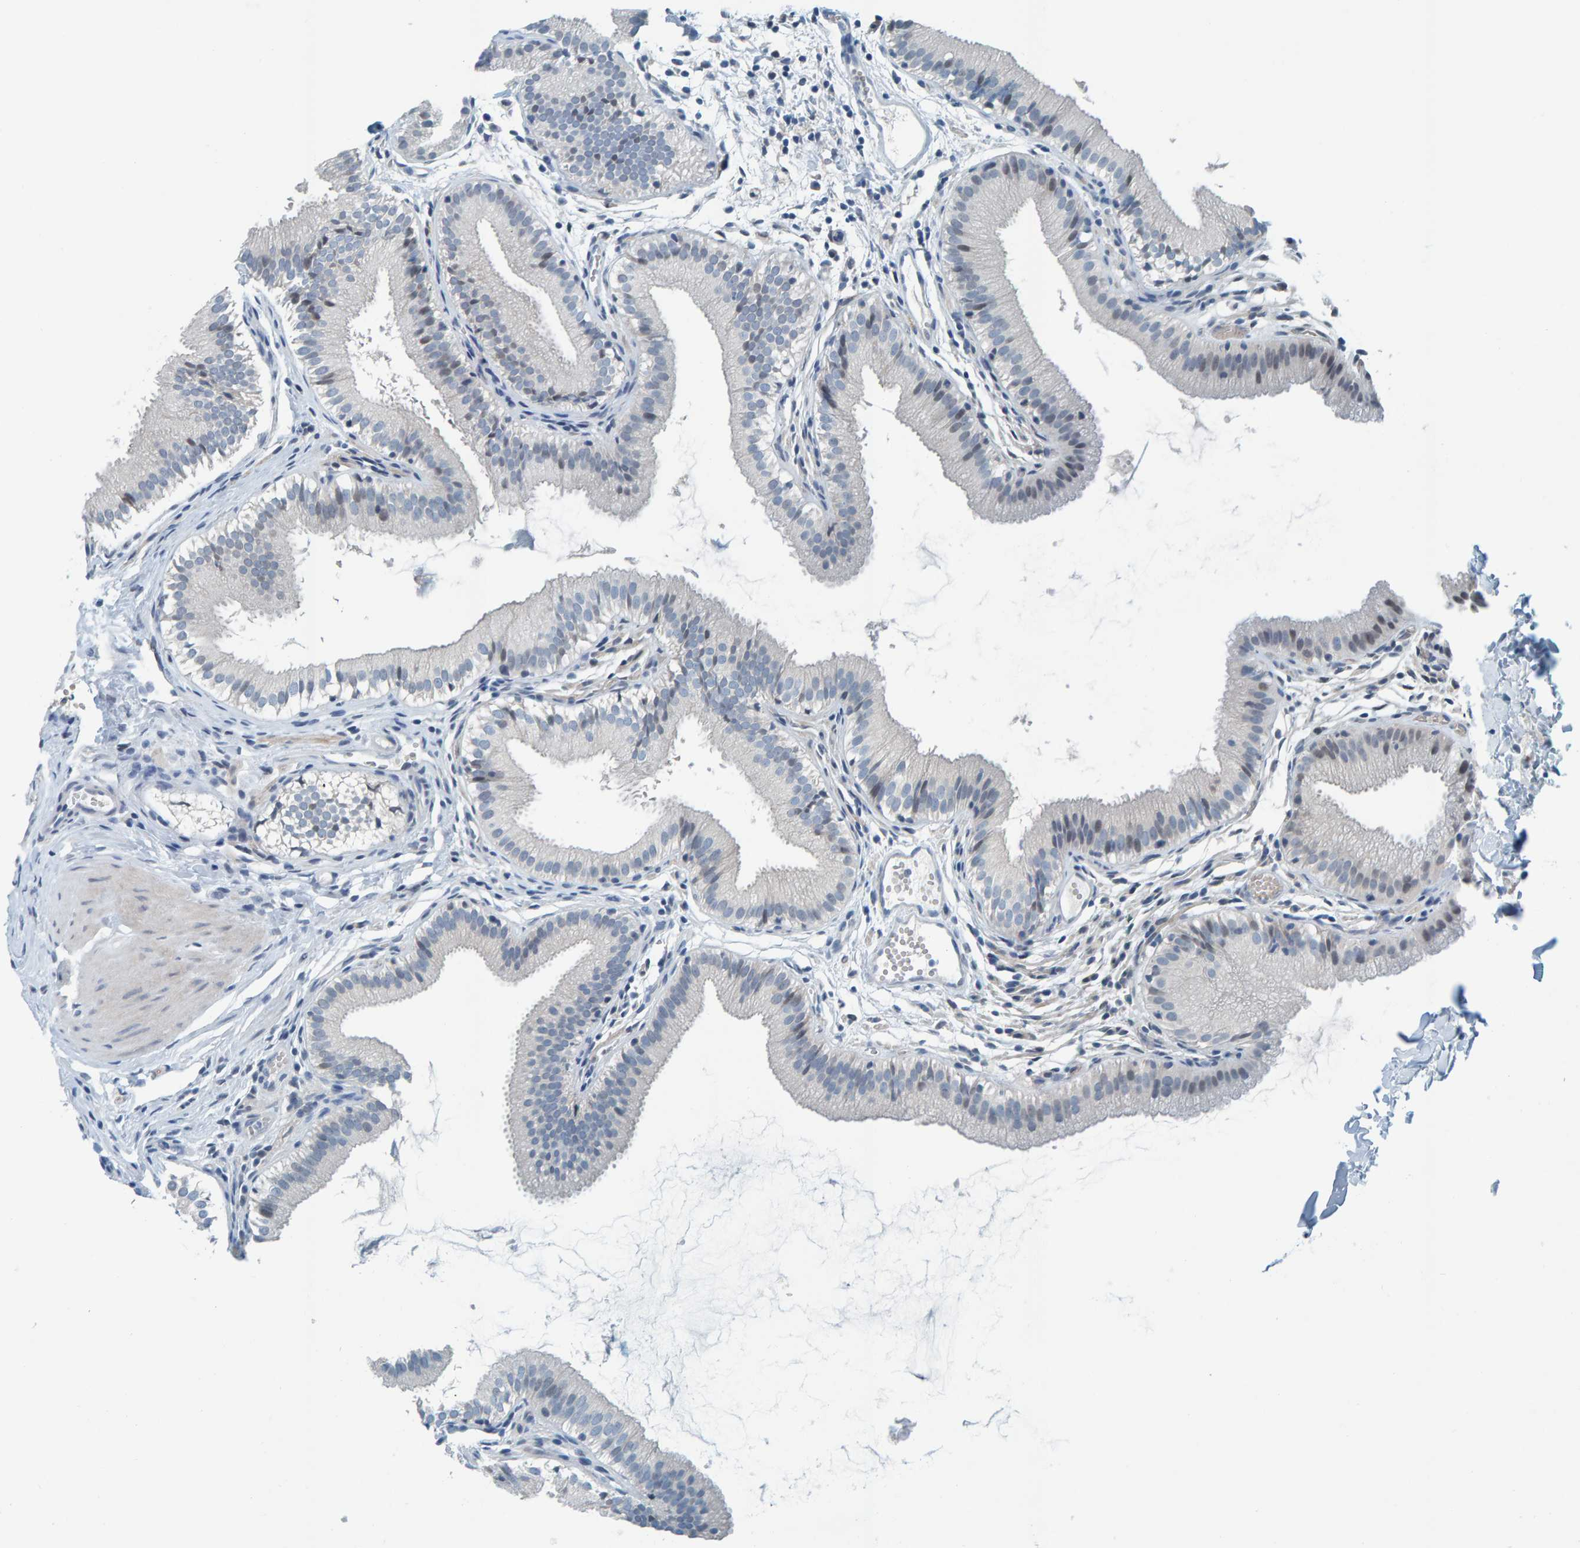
{"staining": {"intensity": "weak", "quantity": "<25%", "location": "nuclear"}, "tissue": "gallbladder", "cell_type": "Glandular cells", "image_type": "normal", "snomed": [{"axis": "morphology", "description": "Normal tissue, NOS"}, {"axis": "topography", "description": "Gallbladder"}], "caption": "Gallbladder was stained to show a protein in brown. There is no significant expression in glandular cells. Nuclei are stained in blue.", "gene": "CNP", "patient": {"sex": "female", "age": 26}}